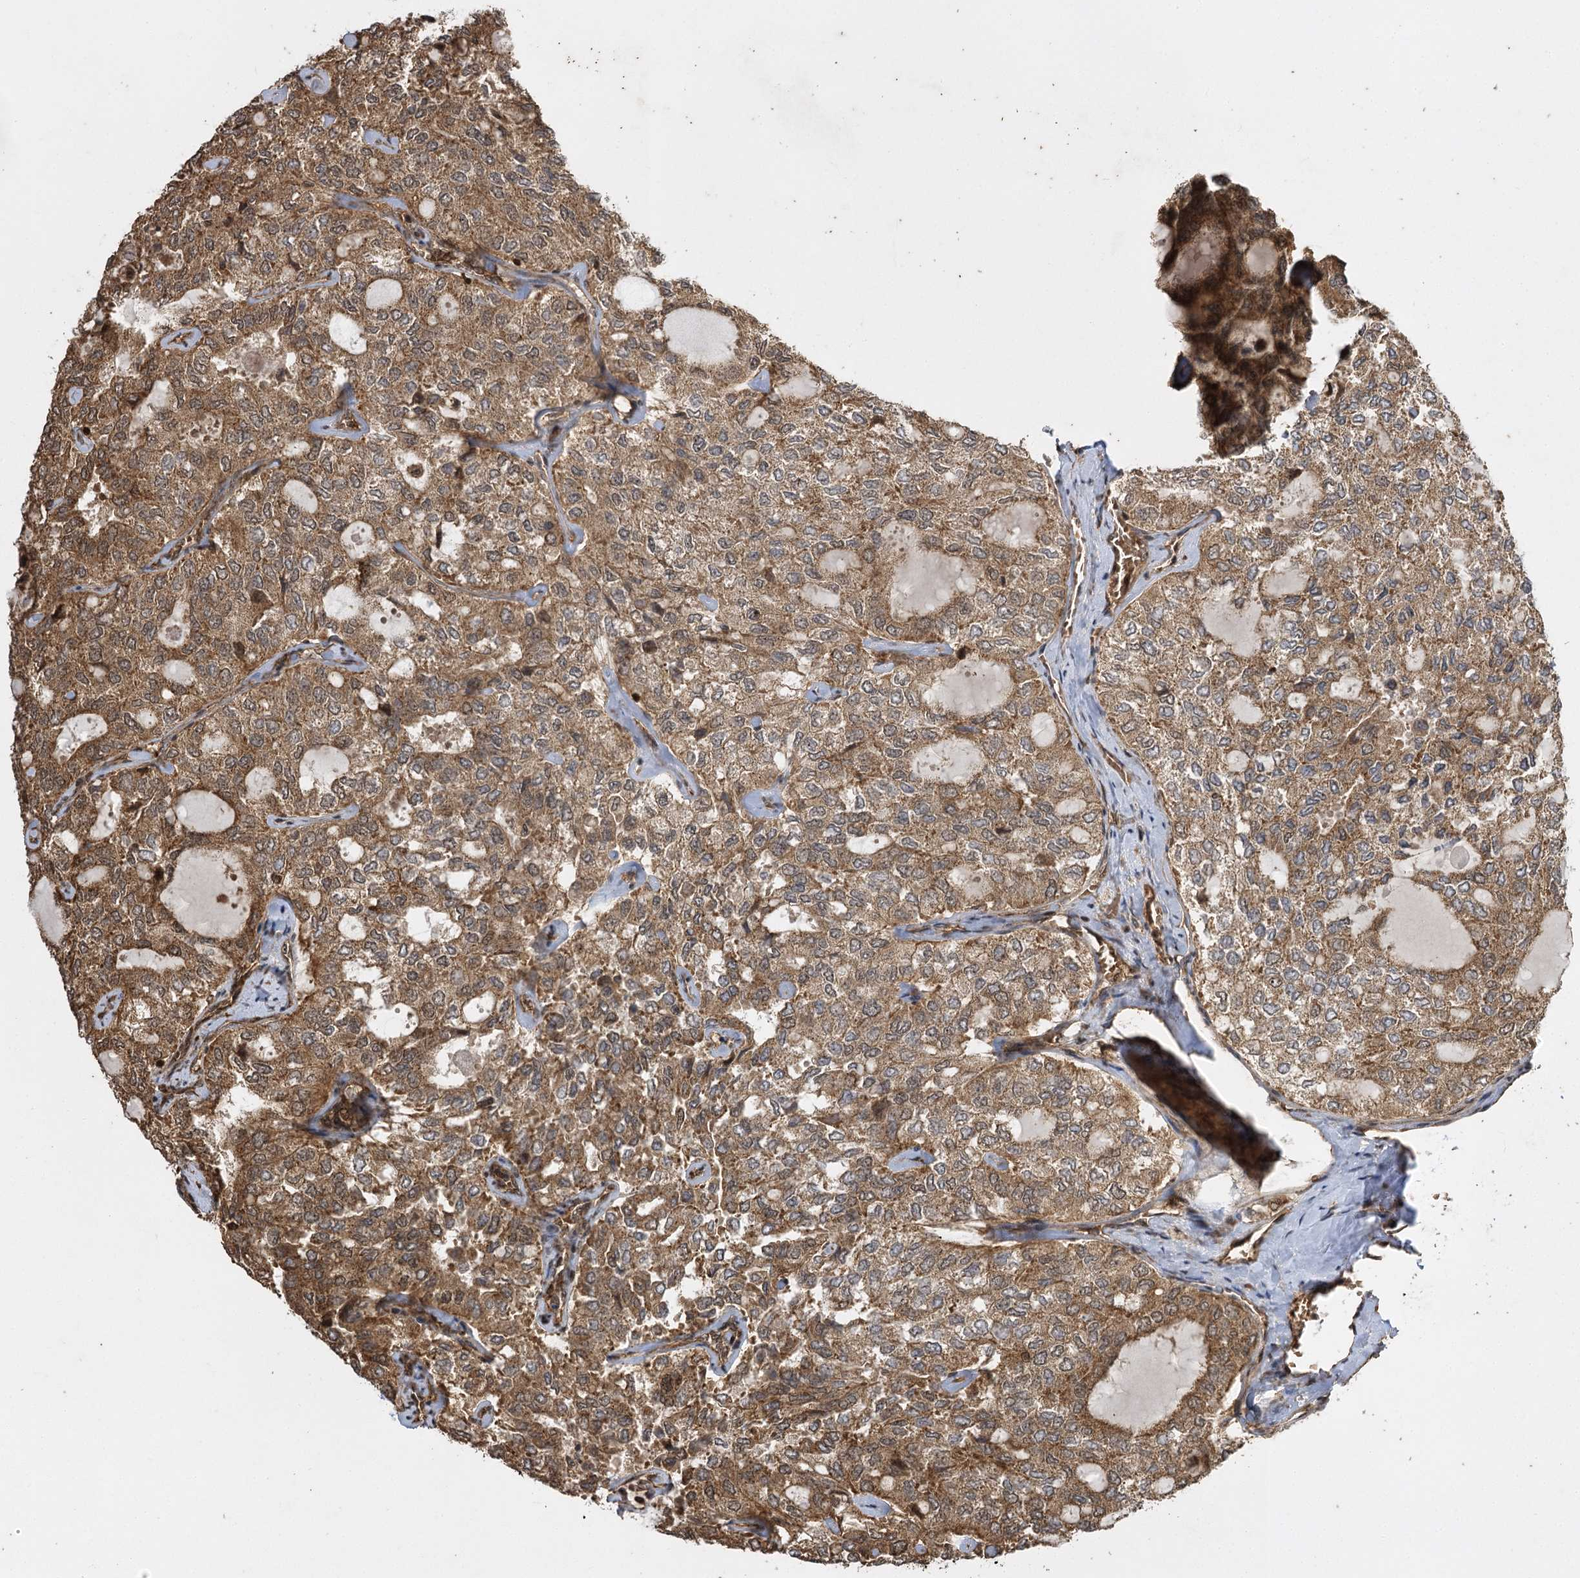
{"staining": {"intensity": "moderate", "quantity": ">75%", "location": "cytoplasmic/membranous"}, "tissue": "thyroid cancer", "cell_type": "Tumor cells", "image_type": "cancer", "snomed": [{"axis": "morphology", "description": "Follicular adenoma carcinoma, NOS"}, {"axis": "topography", "description": "Thyroid gland"}], "caption": "Follicular adenoma carcinoma (thyroid) stained with a brown dye demonstrates moderate cytoplasmic/membranous positive staining in about >75% of tumor cells.", "gene": "IL11RA", "patient": {"sex": "male", "age": 75}}